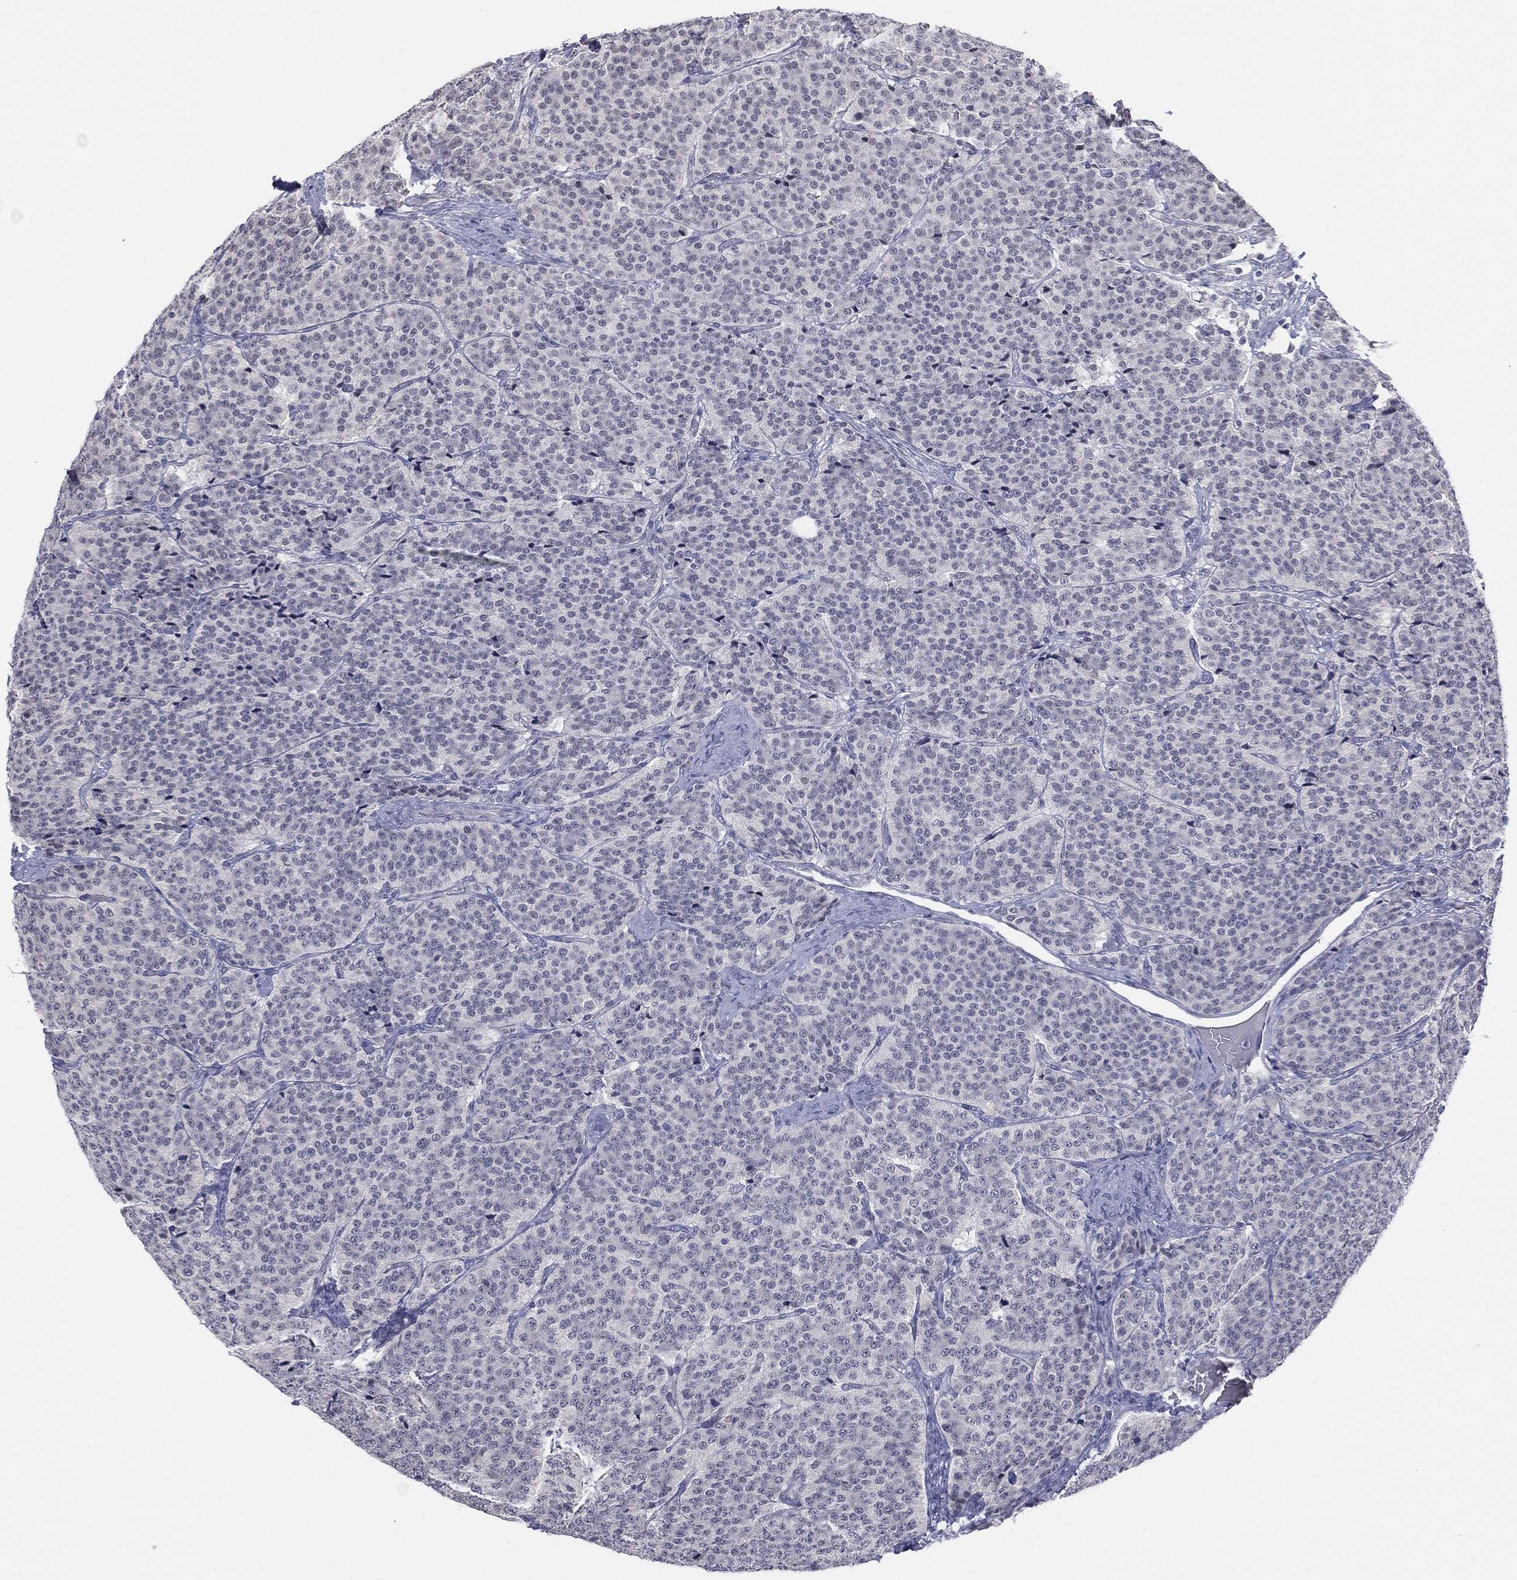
{"staining": {"intensity": "negative", "quantity": "none", "location": "none"}, "tissue": "carcinoid", "cell_type": "Tumor cells", "image_type": "cancer", "snomed": [{"axis": "morphology", "description": "Carcinoid, malignant, NOS"}, {"axis": "topography", "description": "Small intestine"}], "caption": "The immunohistochemistry (IHC) micrograph has no significant expression in tumor cells of carcinoid tissue.", "gene": "SLC5A5", "patient": {"sex": "female", "age": 58}}